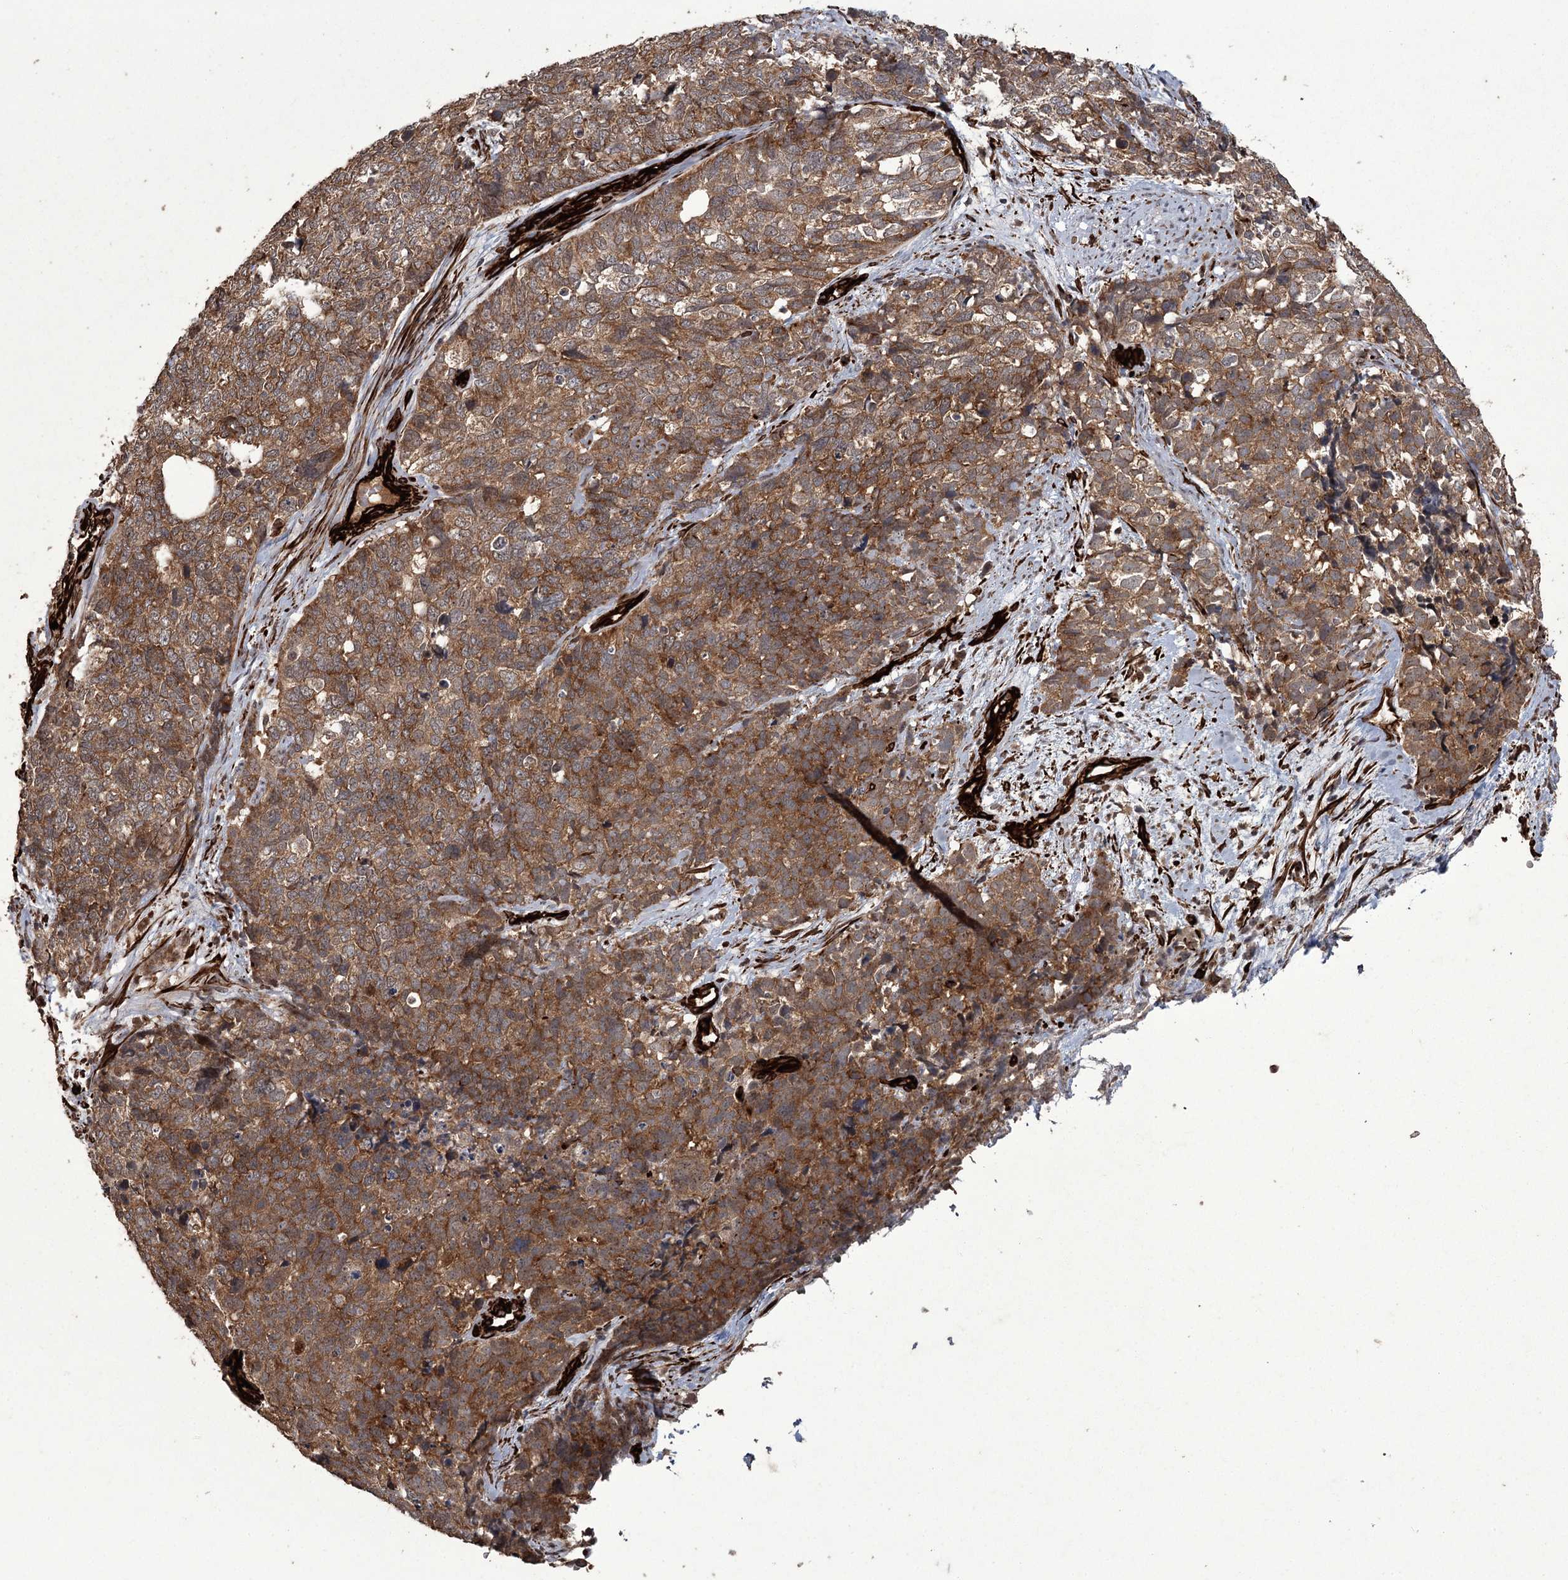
{"staining": {"intensity": "moderate", "quantity": ">75%", "location": "cytoplasmic/membranous"}, "tissue": "cervical cancer", "cell_type": "Tumor cells", "image_type": "cancer", "snomed": [{"axis": "morphology", "description": "Squamous cell carcinoma, NOS"}, {"axis": "topography", "description": "Cervix"}], "caption": "A medium amount of moderate cytoplasmic/membranous positivity is identified in about >75% of tumor cells in cervical cancer tissue.", "gene": "RPAP3", "patient": {"sex": "female", "age": 63}}